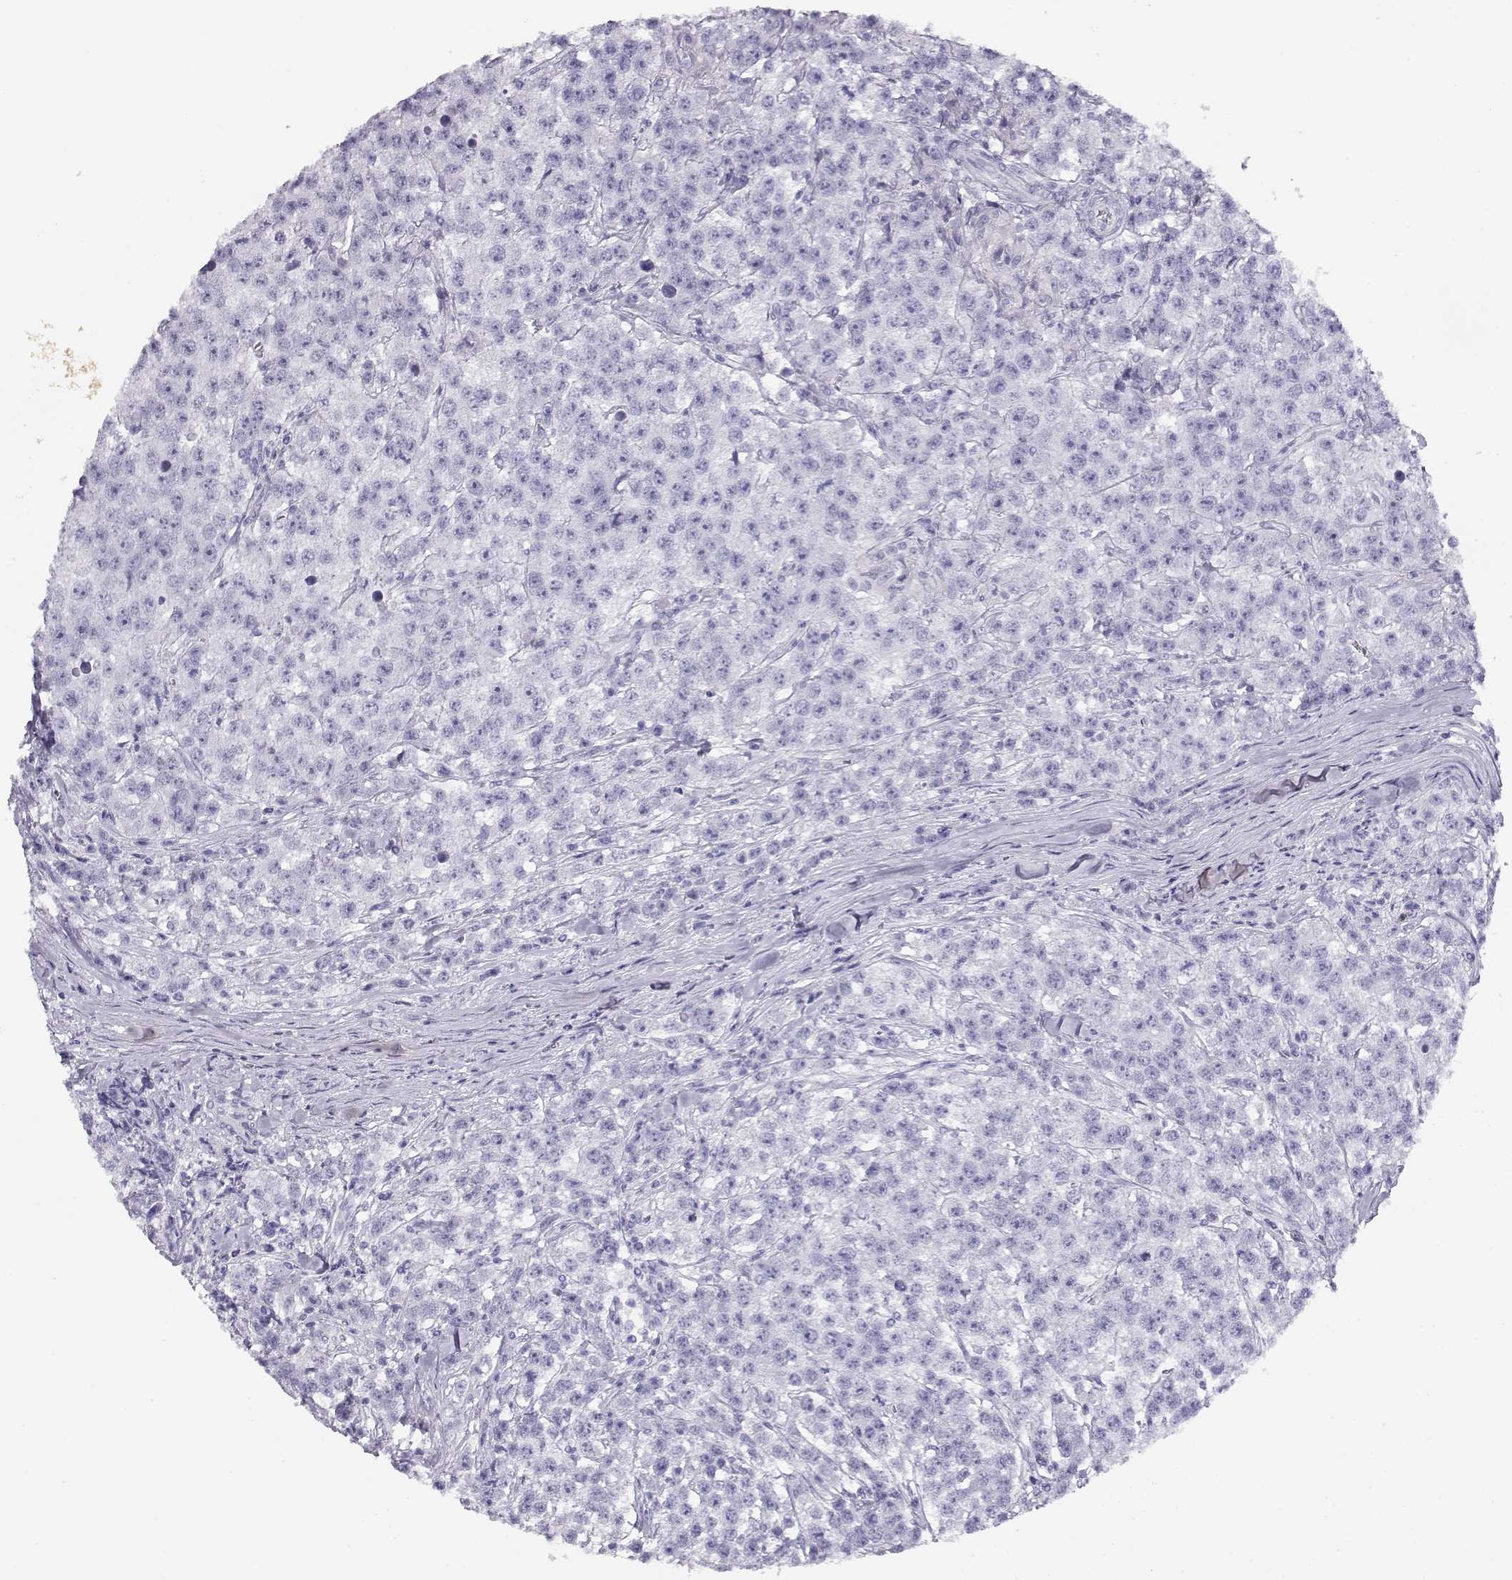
{"staining": {"intensity": "negative", "quantity": "none", "location": "none"}, "tissue": "testis cancer", "cell_type": "Tumor cells", "image_type": "cancer", "snomed": [{"axis": "morphology", "description": "Seminoma, NOS"}, {"axis": "topography", "description": "Testis"}], "caption": "Immunohistochemistry (IHC) histopathology image of neoplastic tissue: human testis seminoma stained with DAB (3,3'-diaminobenzidine) shows no significant protein positivity in tumor cells.", "gene": "CRX", "patient": {"sex": "male", "age": 59}}